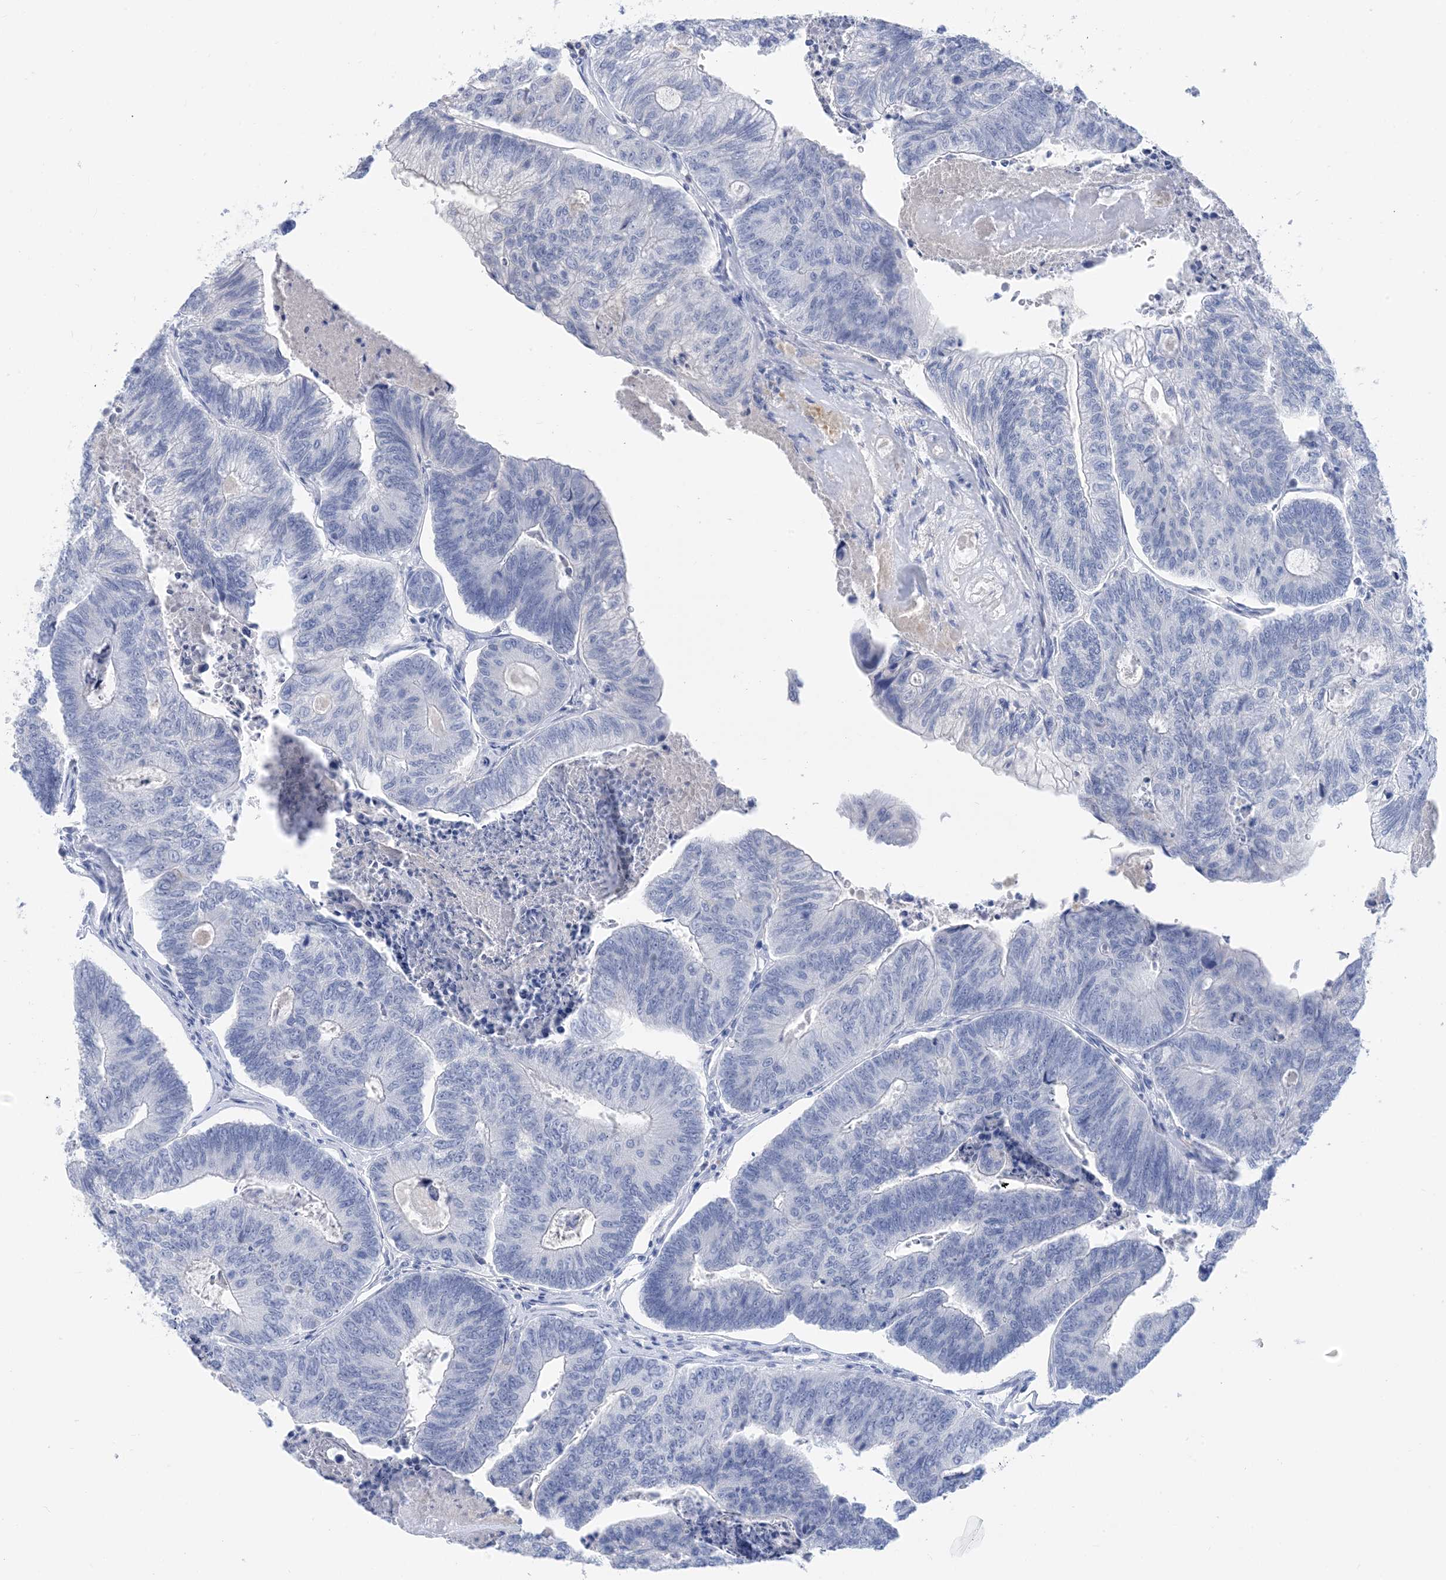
{"staining": {"intensity": "negative", "quantity": "none", "location": "none"}, "tissue": "colorectal cancer", "cell_type": "Tumor cells", "image_type": "cancer", "snomed": [{"axis": "morphology", "description": "Adenocarcinoma, NOS"}, {"axis": "topography", "description": "Colon"}], "caption": "Tumor cells are negative for brown protein staining in colorectal cancer (adenocarcinoma).", "gene": "SH3YL1", "patient": {"sex": "female", "age": 67}}